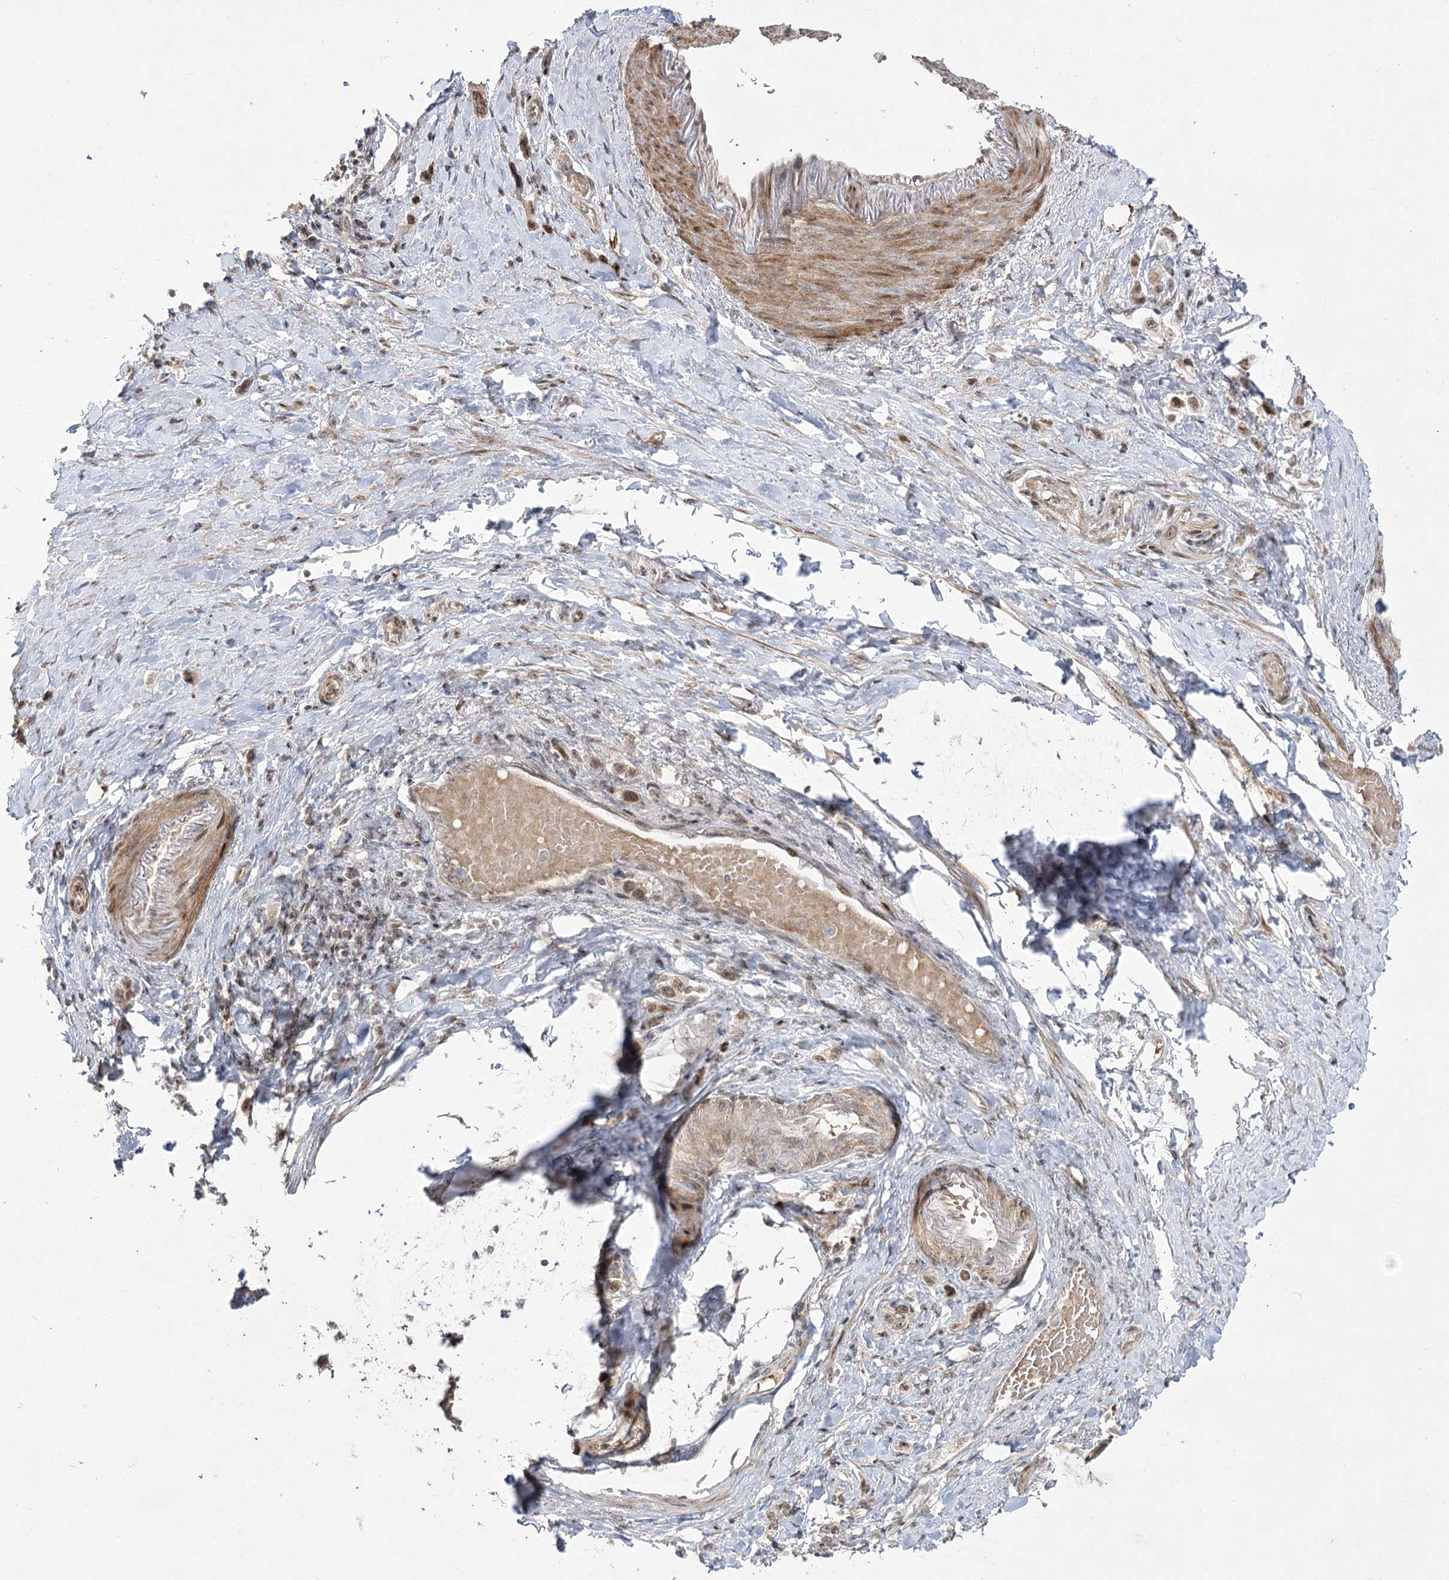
{"staining": {"intensity": "moderate", "quantity": ">75%", "location": "nuclear"}, "tissue": "stomach cancer", "cell_type": "Tumor cells", "image_type": "cancer", "snomed": [{"axis": "morphology", "description": "Adenocarcinoma, NOS"}, {"axis": "topography", "description": "Stomach"}], "caption": "High-magnification brightfield microscopy of stomach cancer stained with DAB (brown) and counterstained with hematoxylin (blue). tumor cells exhibit moderate nuclear staining is seen in approximately>75% of cells. The protein of interest is shown in brown color, while the nuclei are stained blue.", "gene": "HELQ", "patient": {"sex": "female", "age": 65}}